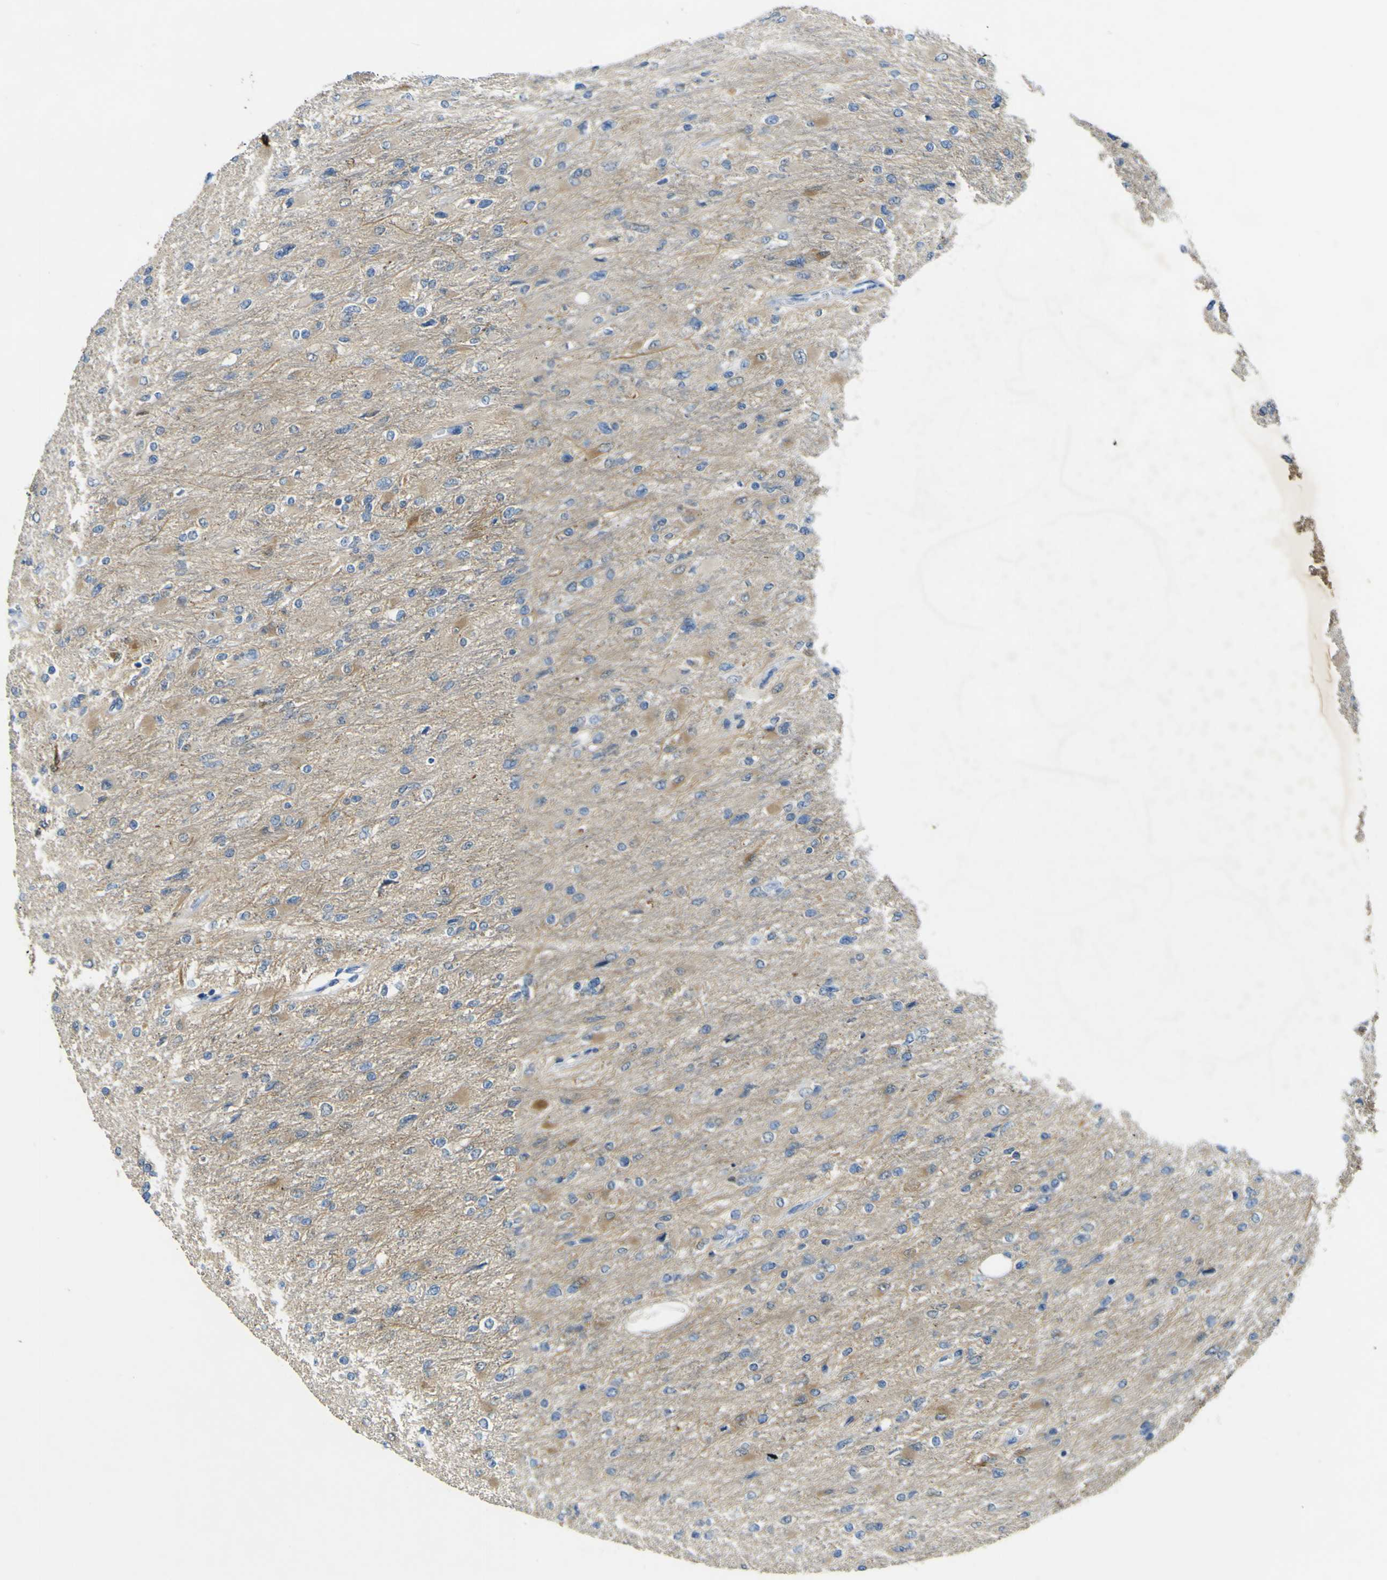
{"staining": {"intensity": "moderate", "quantity": "<25%", "location": "cytoplasmic/membranous"}, "tissue": "glioma", "cell_type": "Tumor cells", "image_type": "cancer", "snomed": [{"axis": "morphology", "description": "Glioma, malignant, High grade"}, {"axis": "topography", "description": "Cerebral cortex"}], "caption": "Human malignant glioma (high-grade) stained with a protein marker displays moderate staining in tumor cells.", "gene": "ALDH18A1", "patient": {"sex": "female", "age": 36}}